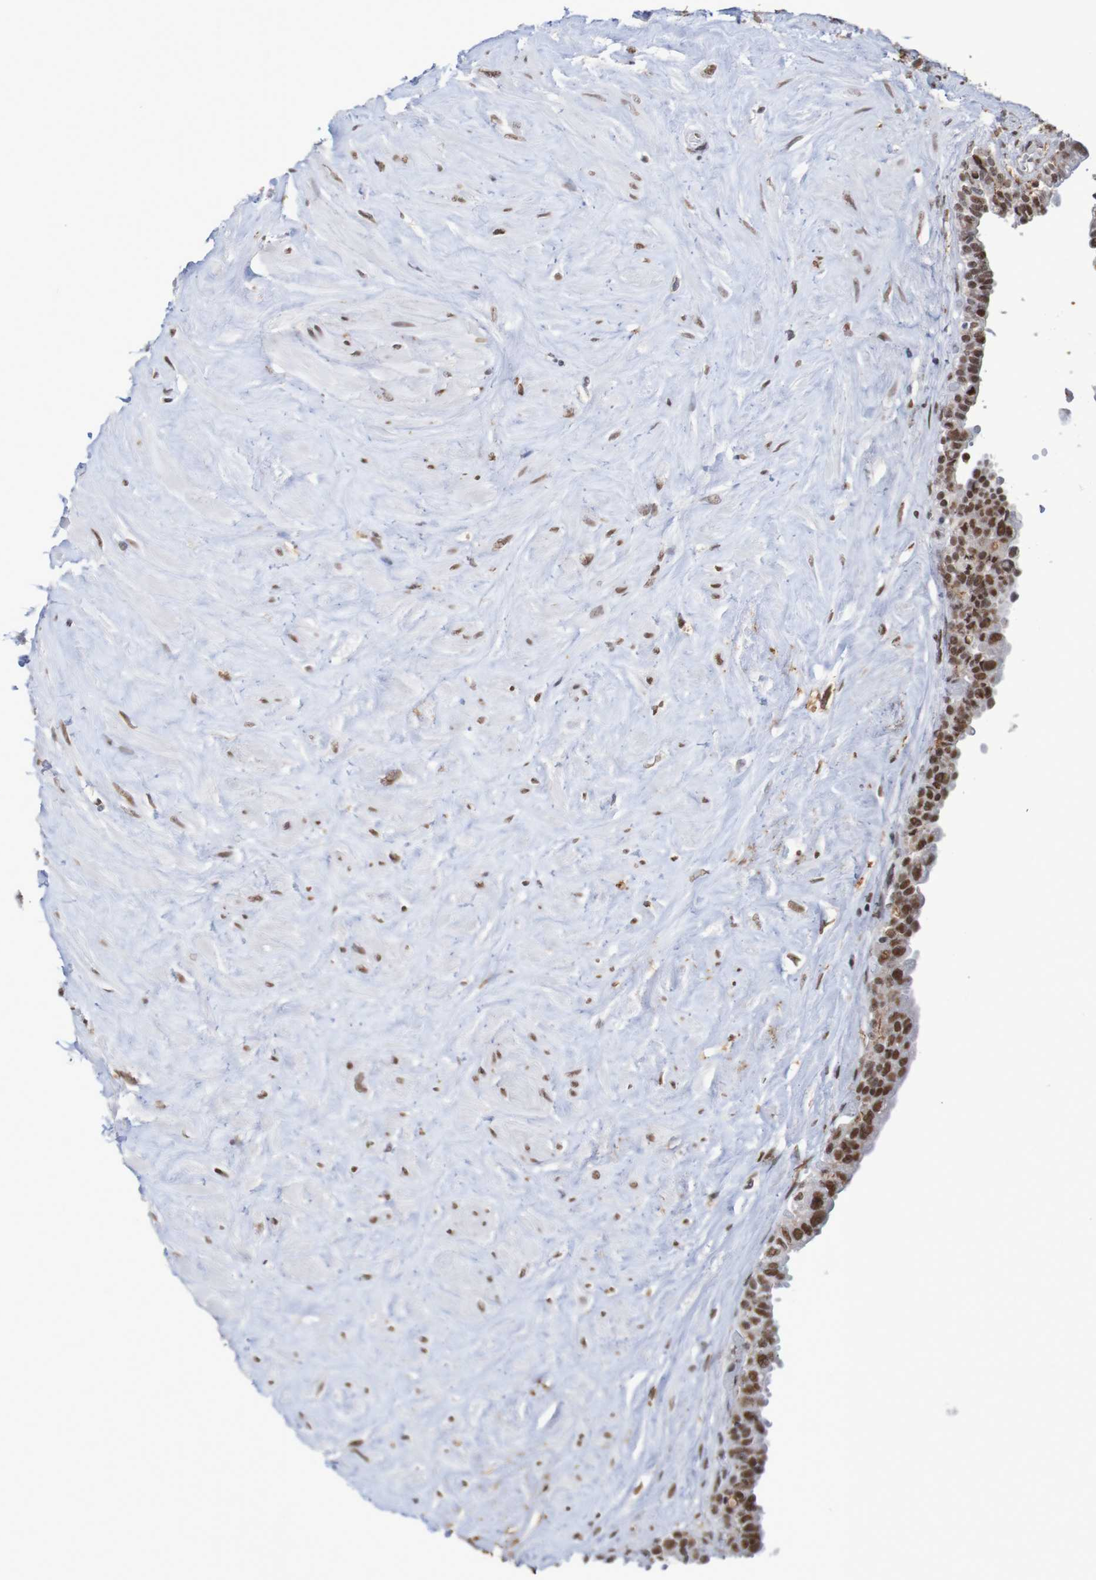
{"staining": {"intensity": "strong", "quantity": ">75%", "location": "nuclear"}, "tissue": "seminal vesicle", "cell_type": "Glandular cells", "image_type": "normal", "snomed": [{"axis": "morphology", "description": "Normal tissue, NOS"}, {"axis": "topography", "description": "Seminal veicle"}], "caption": "This micrograph shows immunohistochemistry (IHC) staining of unremarkable seminal vesicle, with high strong nuclear expression in about >75% of glandular cells.", "gene": "MRTFB", "patient": {"sex": "male", "age": 63}}